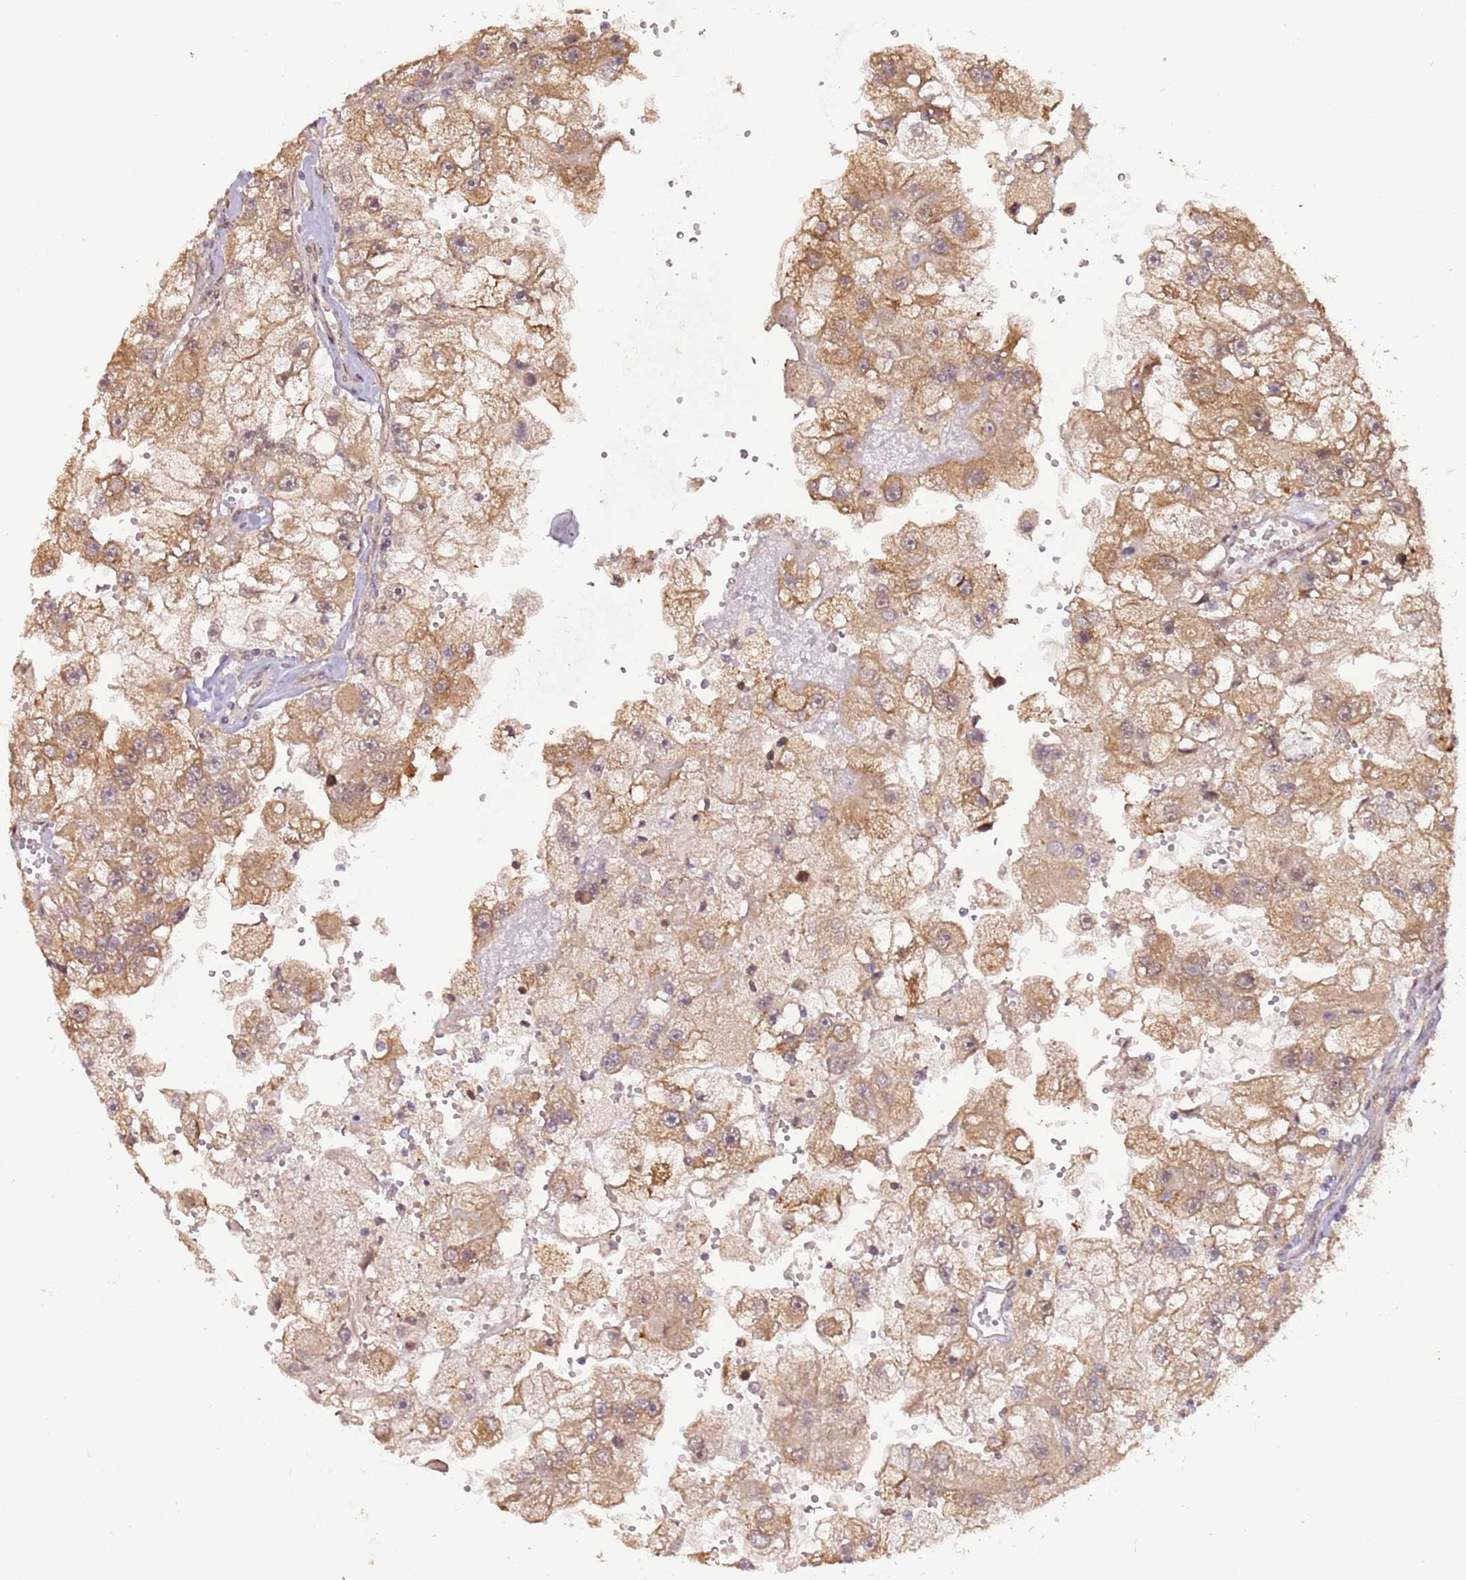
{"staining": {"intensity": "moderate", "quantity": ">75%", "location": "cytoplasmic/membranous,nuclear"}, "tissue": "renal cancer", "cell_type": "Tumor cells", "image_type": "cancer", "snomed": [{"axis": "morphology", "description": "Adenocarcinoma, NOS"}, {"axis": "topography", "description": "Kidney"}], "caption": "Tumor cells show moderate cytoplasmic/membranous and nuclear positivity in about >75% of cells in adenocarcinoma (renal).", "gene": "POLR3H", "patient": {"sex": "male", "age": 63}}